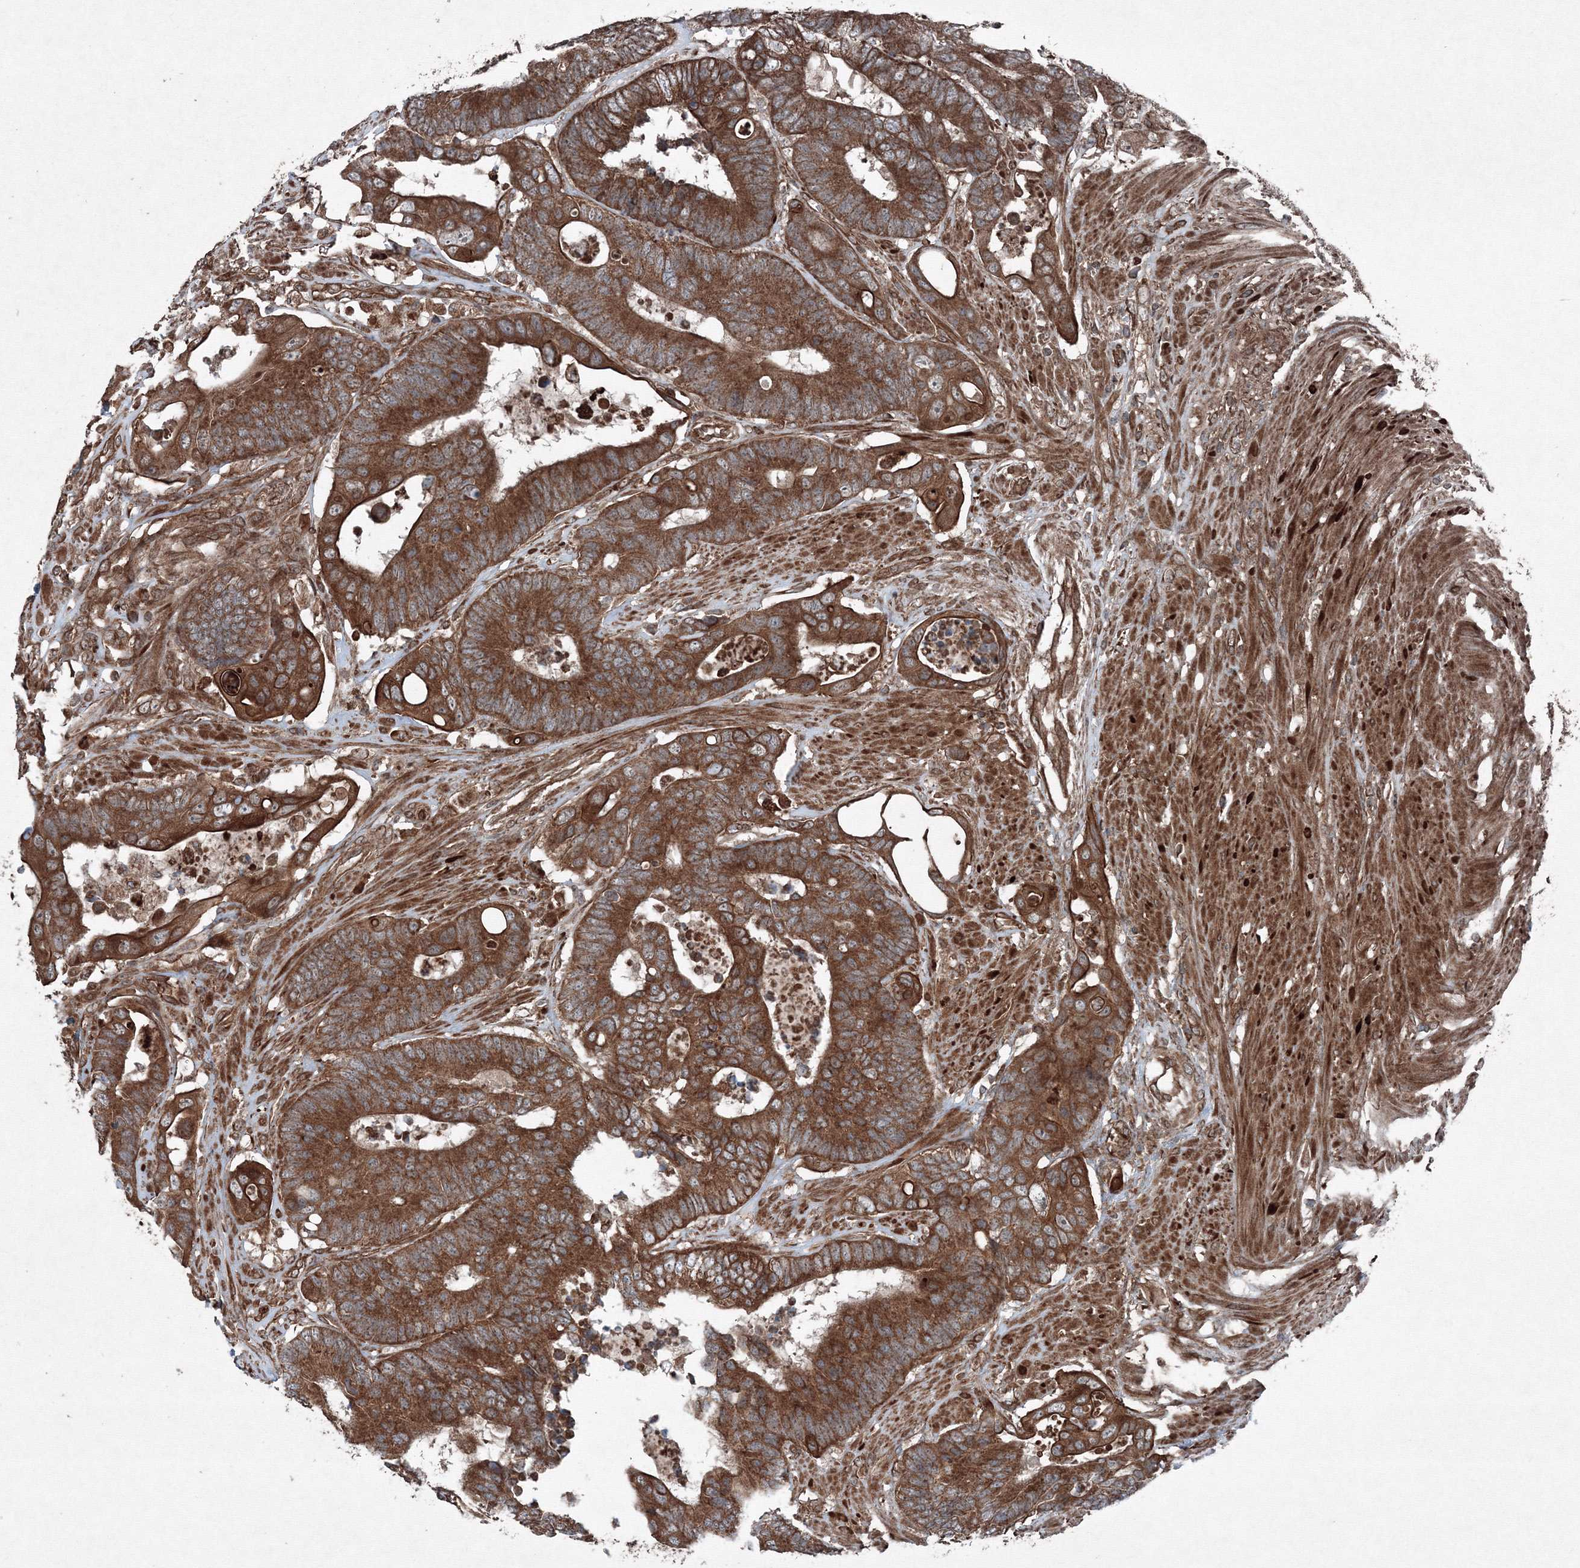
{"staining": {"intensity": "strong", "quantity": ">75%", "location": "cytoplasmic/membranous"}, "tissue": "colorectal cancer", "cell_type": "Tumor cells", "image_type": "cancer", "snomed": [{"axis": "morphology", "description": "Adenocarcinoma, NOS"}, {"axis": "topography", "description": "Rectum"}], "caption": "A photomicrograph of human colorectal adenocarcinoma stained for a protein displays strong cytoplasmic/membranous brown staining in tumor cells.", "gene": "COPS7B", "patient": {"sex": "male", "age": 55}}